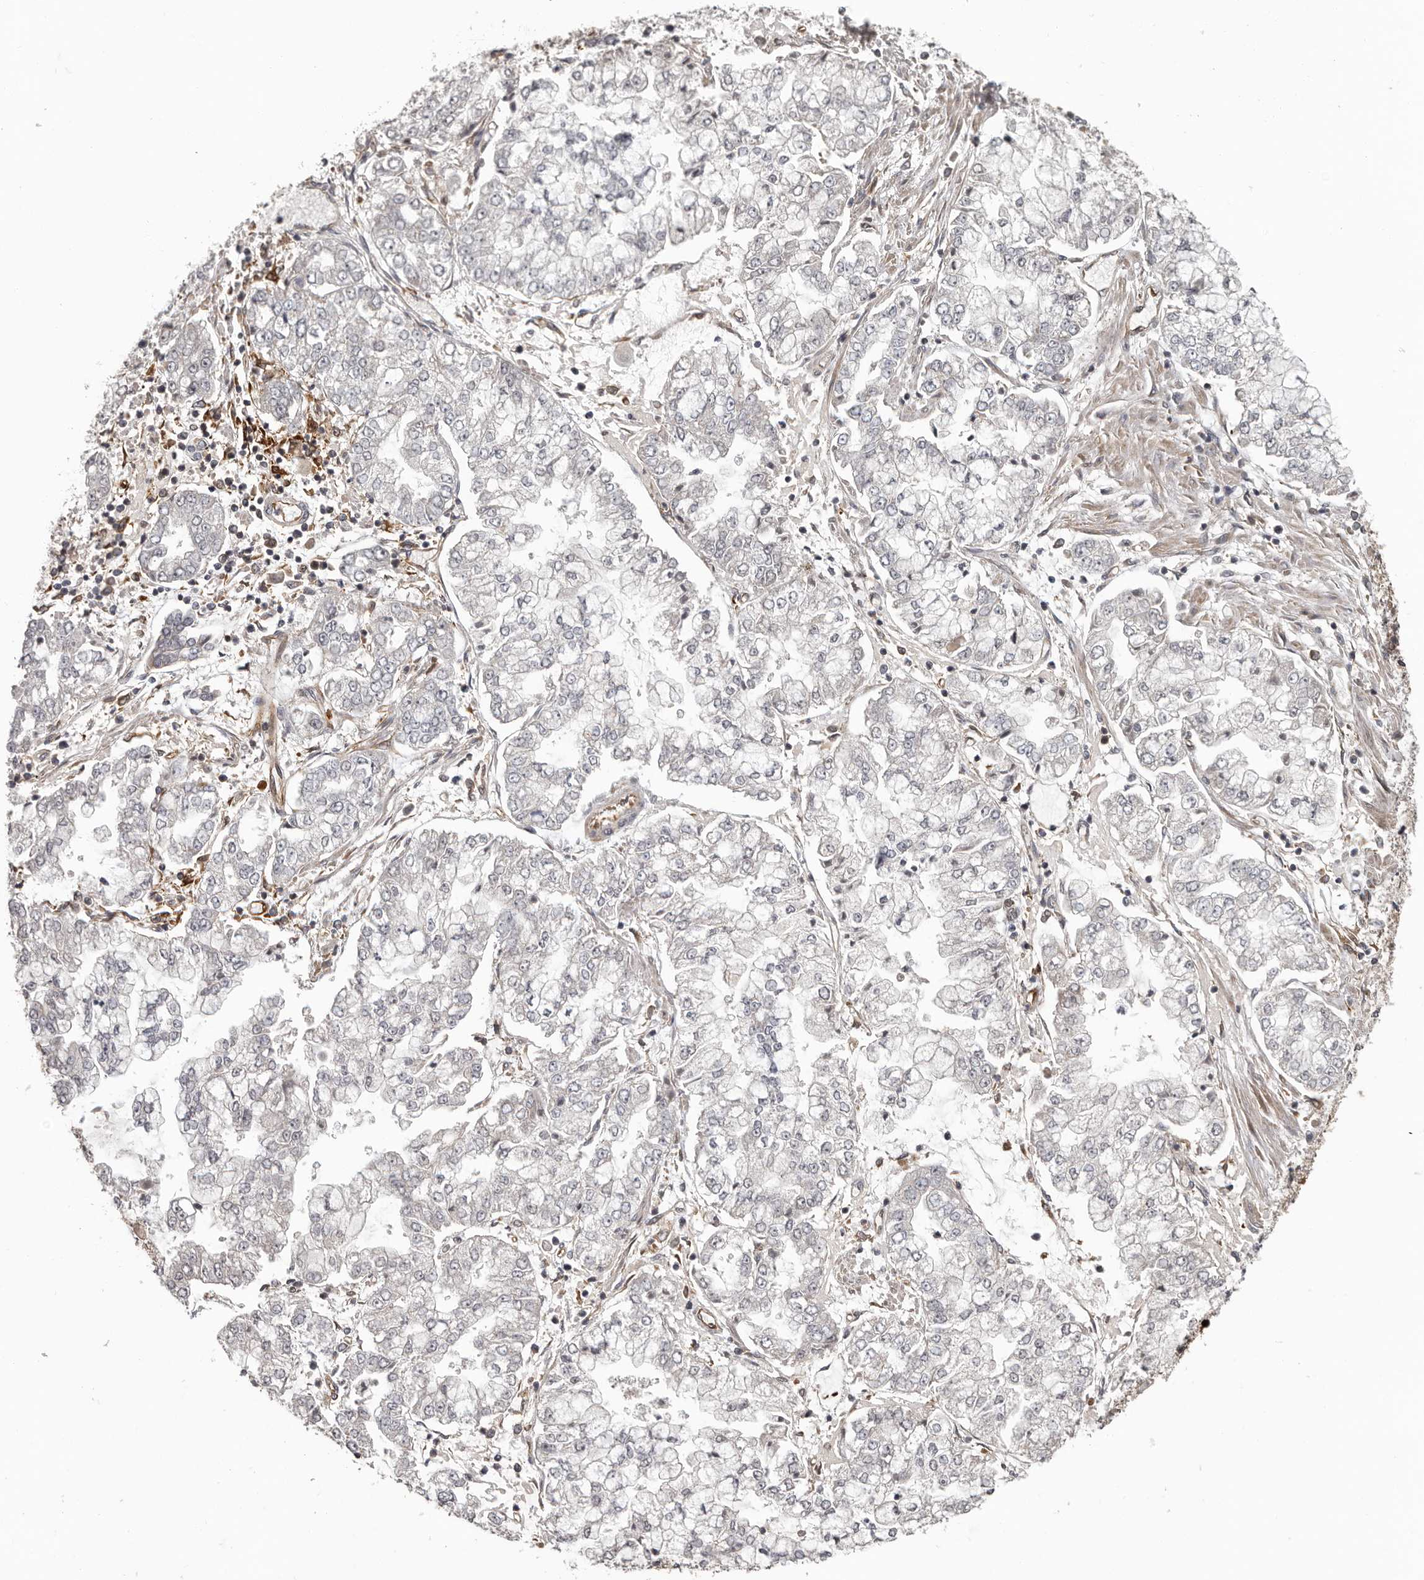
{"staining": {"intensity": "negative", "quantity": "none", "location": "none"}, "tissue": "stomach cancer", "cell_type": "Tumor cells", "image_type": "cancer", "snomed": [{"axis": "morphology", "description": "Adenocarcinoma, NOS"}, {"axis": "topography", "description": "Stomach"}], "caption": "There is no significant positivity in tumor cells of stomach cancer.", "gene": "ANKRD44", "patient": {"sex": "male", "age": 76}}